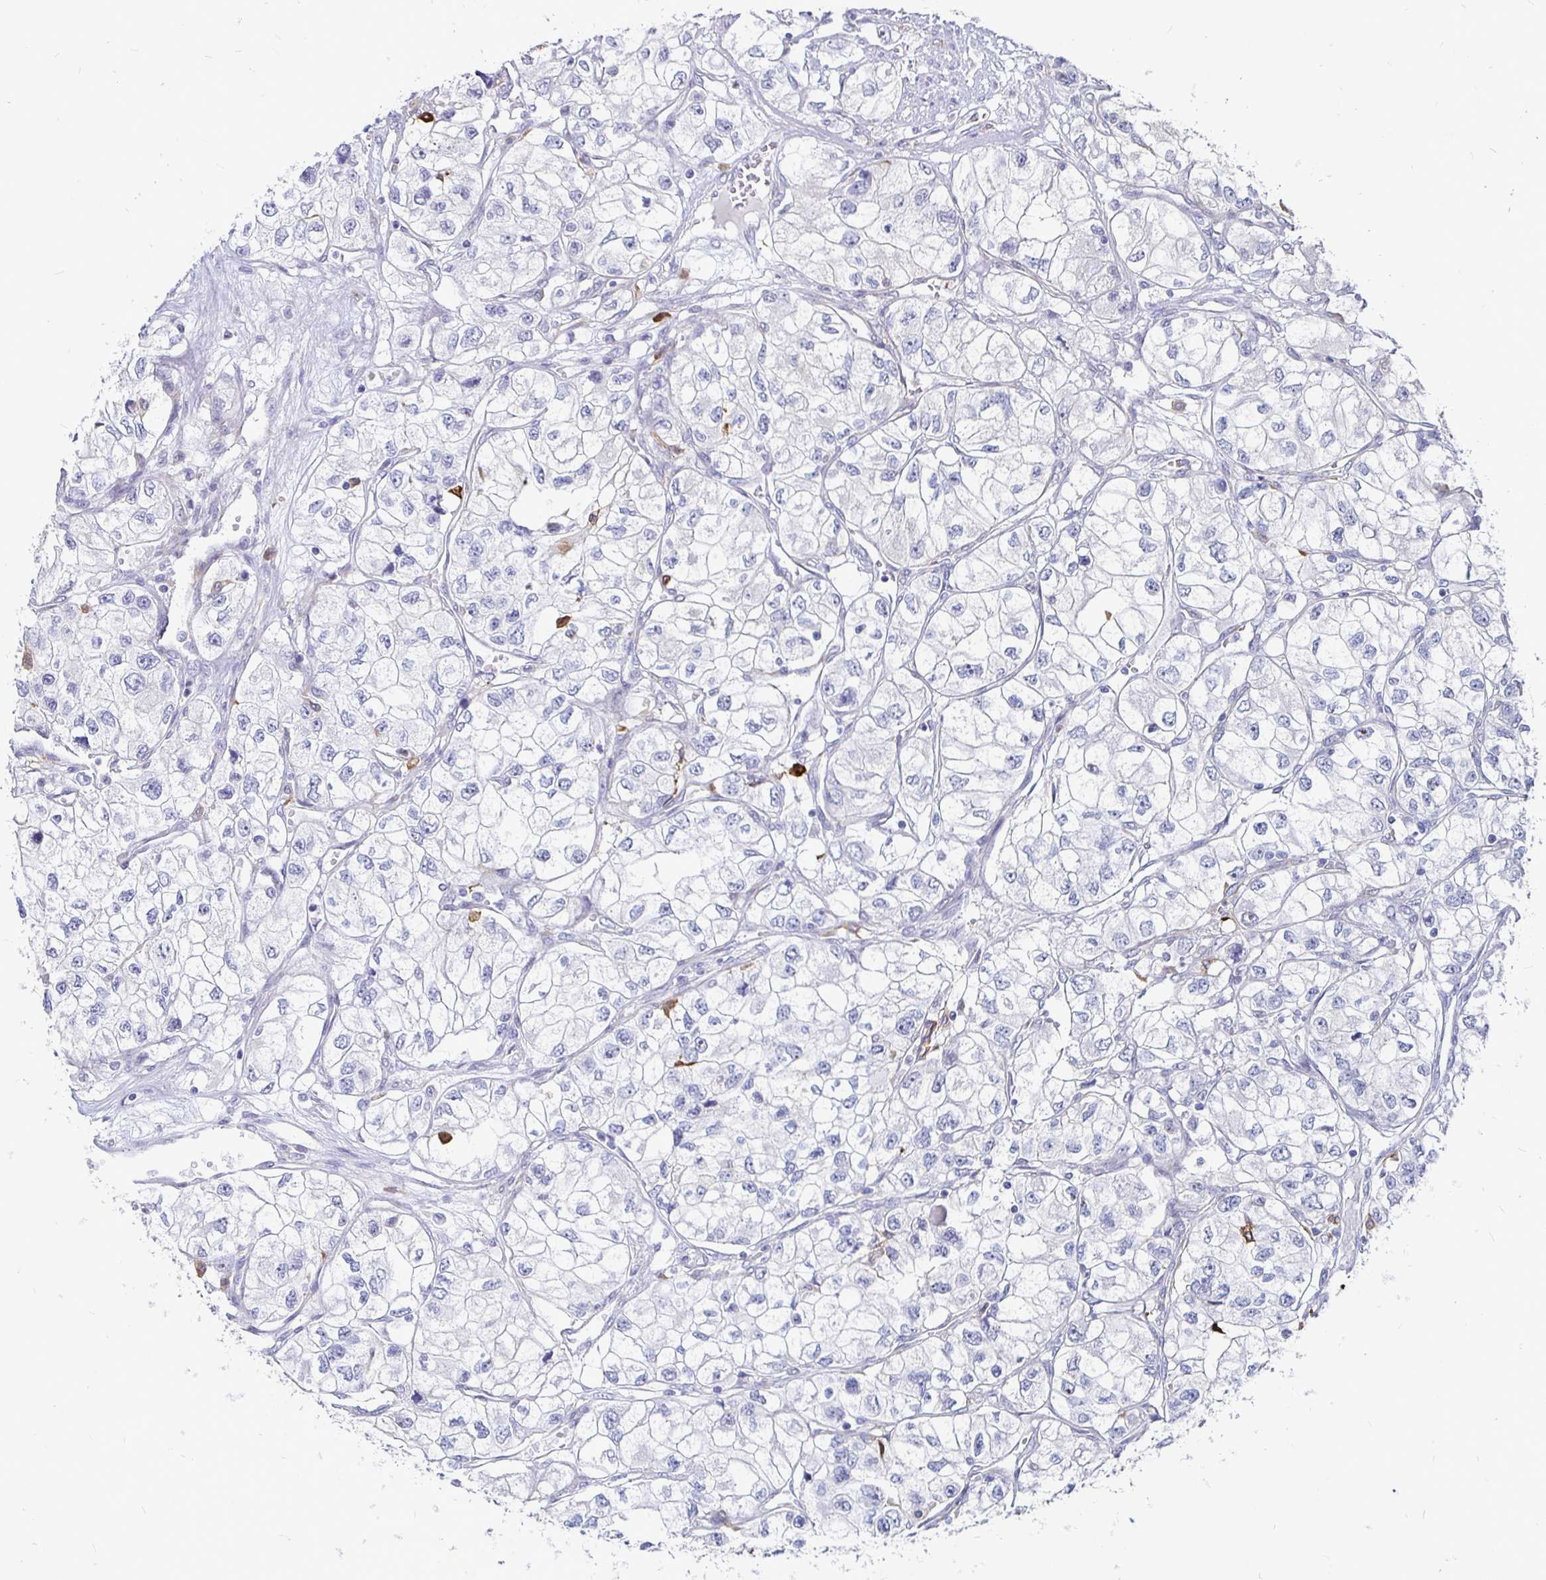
{"staining": {"intensity": "negative", "quantity": "none", "location": "none"}, "tissue": "renal cancer", "cell_type": "Tumor cells", "image_type": "cancer", "snomed": [{"axis": "morphology", "description": "Adenocarcinoma, NOS"}, {"axis": "topography", "description": "Kidney"}], "caption": "This is an immunohistochemistry (IHC) photomicrograph of renal cancer. There is no positivity in tumor cells.", "gene": "CCDC85A", "patient": {"sex": "female", "age": 59}}